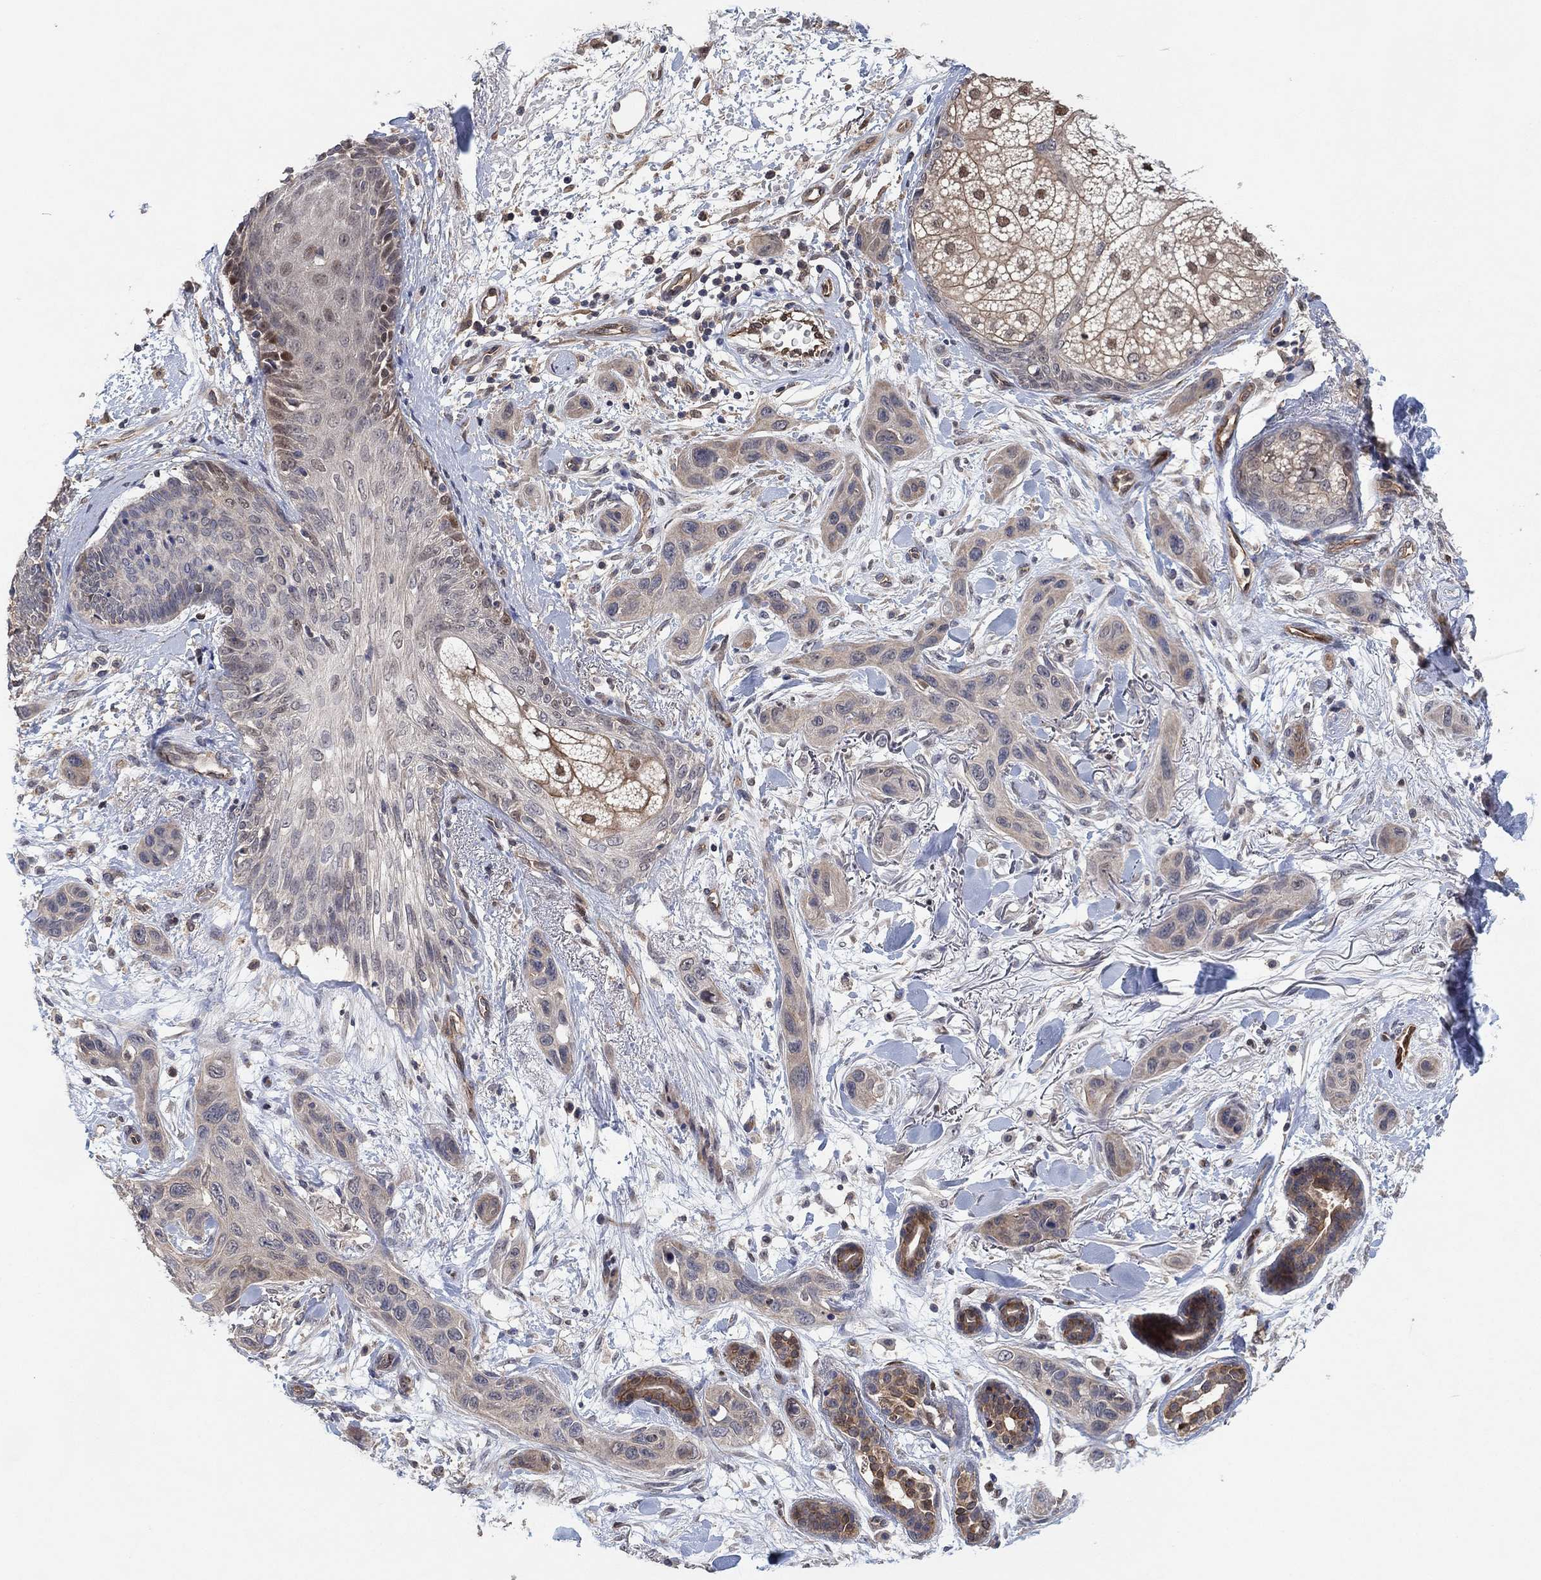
{"staining": {"intensity": "negative", "quantity": "none", "location": "none"}, "tissue": "skin cancer", "cell_type": "Tumor cells", "image_type": "cancer", "snomed": [{"axis": "morphology", "description": "Squamous cell carcinoma, NOS"}, {"axis": "topography", "description": "Skin"}], "caption": "Squamous cell carcinoma (skin) stained for a protein using IHC exhibits no staining tumor cells.", "gene": "MCUR1", "patient": {"sex": "male", "age": 78}}